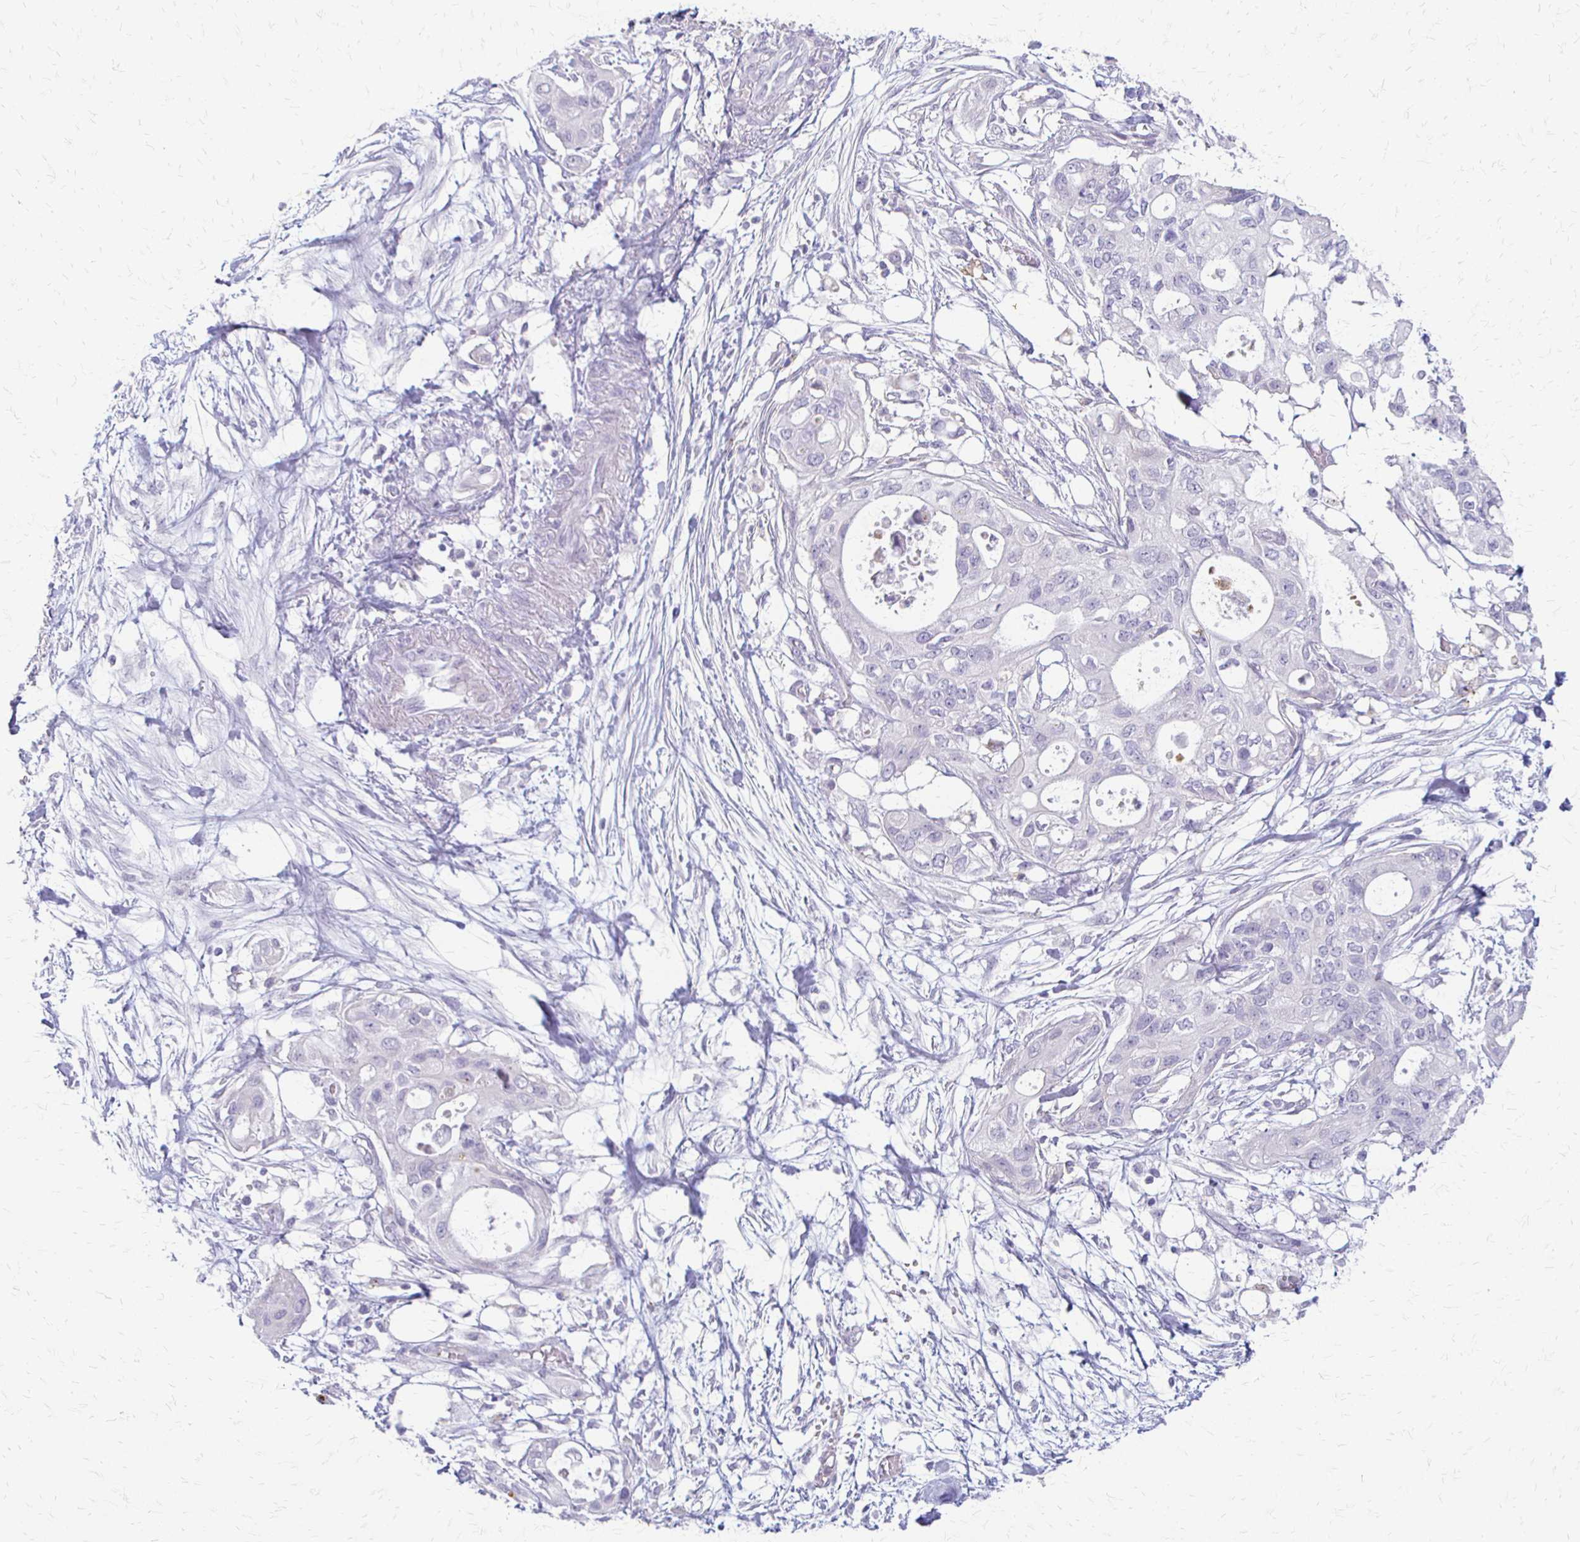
{"staining": {"intensity": "negative", "quantity": "none", "location": "none"}, "tissue": "pancreatic cancer", "cell_type": "Tumor cells", "image_type": "cancer", "snomed": [{"axis": "morphology", "description": "Adenocarcinoma, NOS"}, {"axis": "topography", "description": "Pancreas"}], "caption": "Protein analysis of pancreatic cancer (adenocarcinoma) demonstrates no significant expression in tumor cells. The staining was performed using DAB to visualize the protein expression in brown, while the nuclei were stained in blue with hematoxylin (Magnification: 20x).", "gene": "ACP5", "patient": {"sex": "female", "age": 63}}